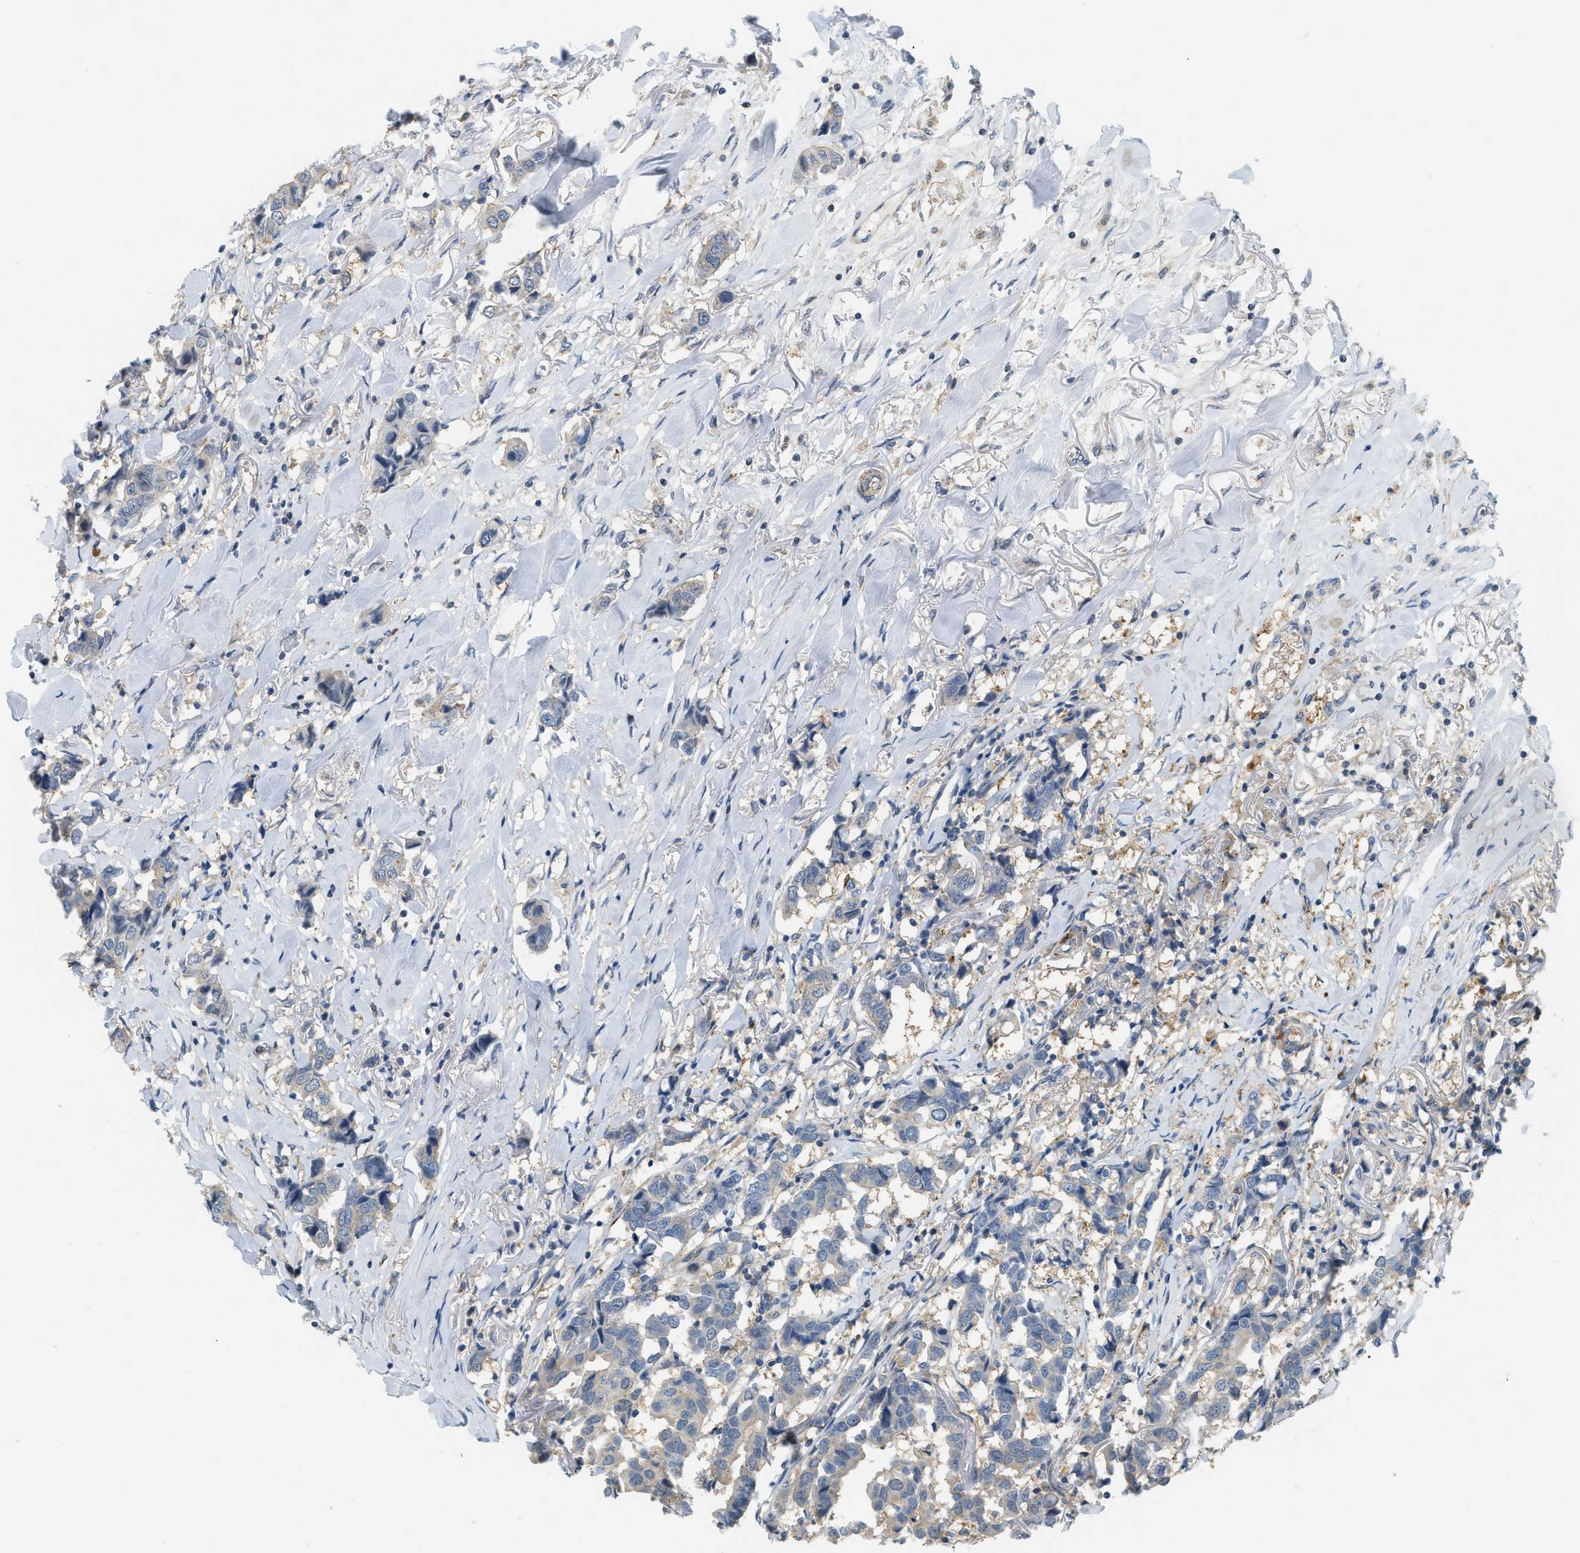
{"staining": {"intensity": "negative", "quantity": "none", "location": "none"}, "tissue": "breast cancer", "cell_type": "Tumor cells", "image_type": "cancer", "snomed": [{"axis": "morphology", "description": "Duct carcinoma"}, {"axis": "topography", "description": "Breast"}], "caption": "Tumor cells are negative for protein expression in human infiltrating ductal carcinoma (breast). (Immunohistochemistry, brightfield microscopy, high magnification).", "gene": "PDCL3", "patient": {"sex": "female", "age": 80}}